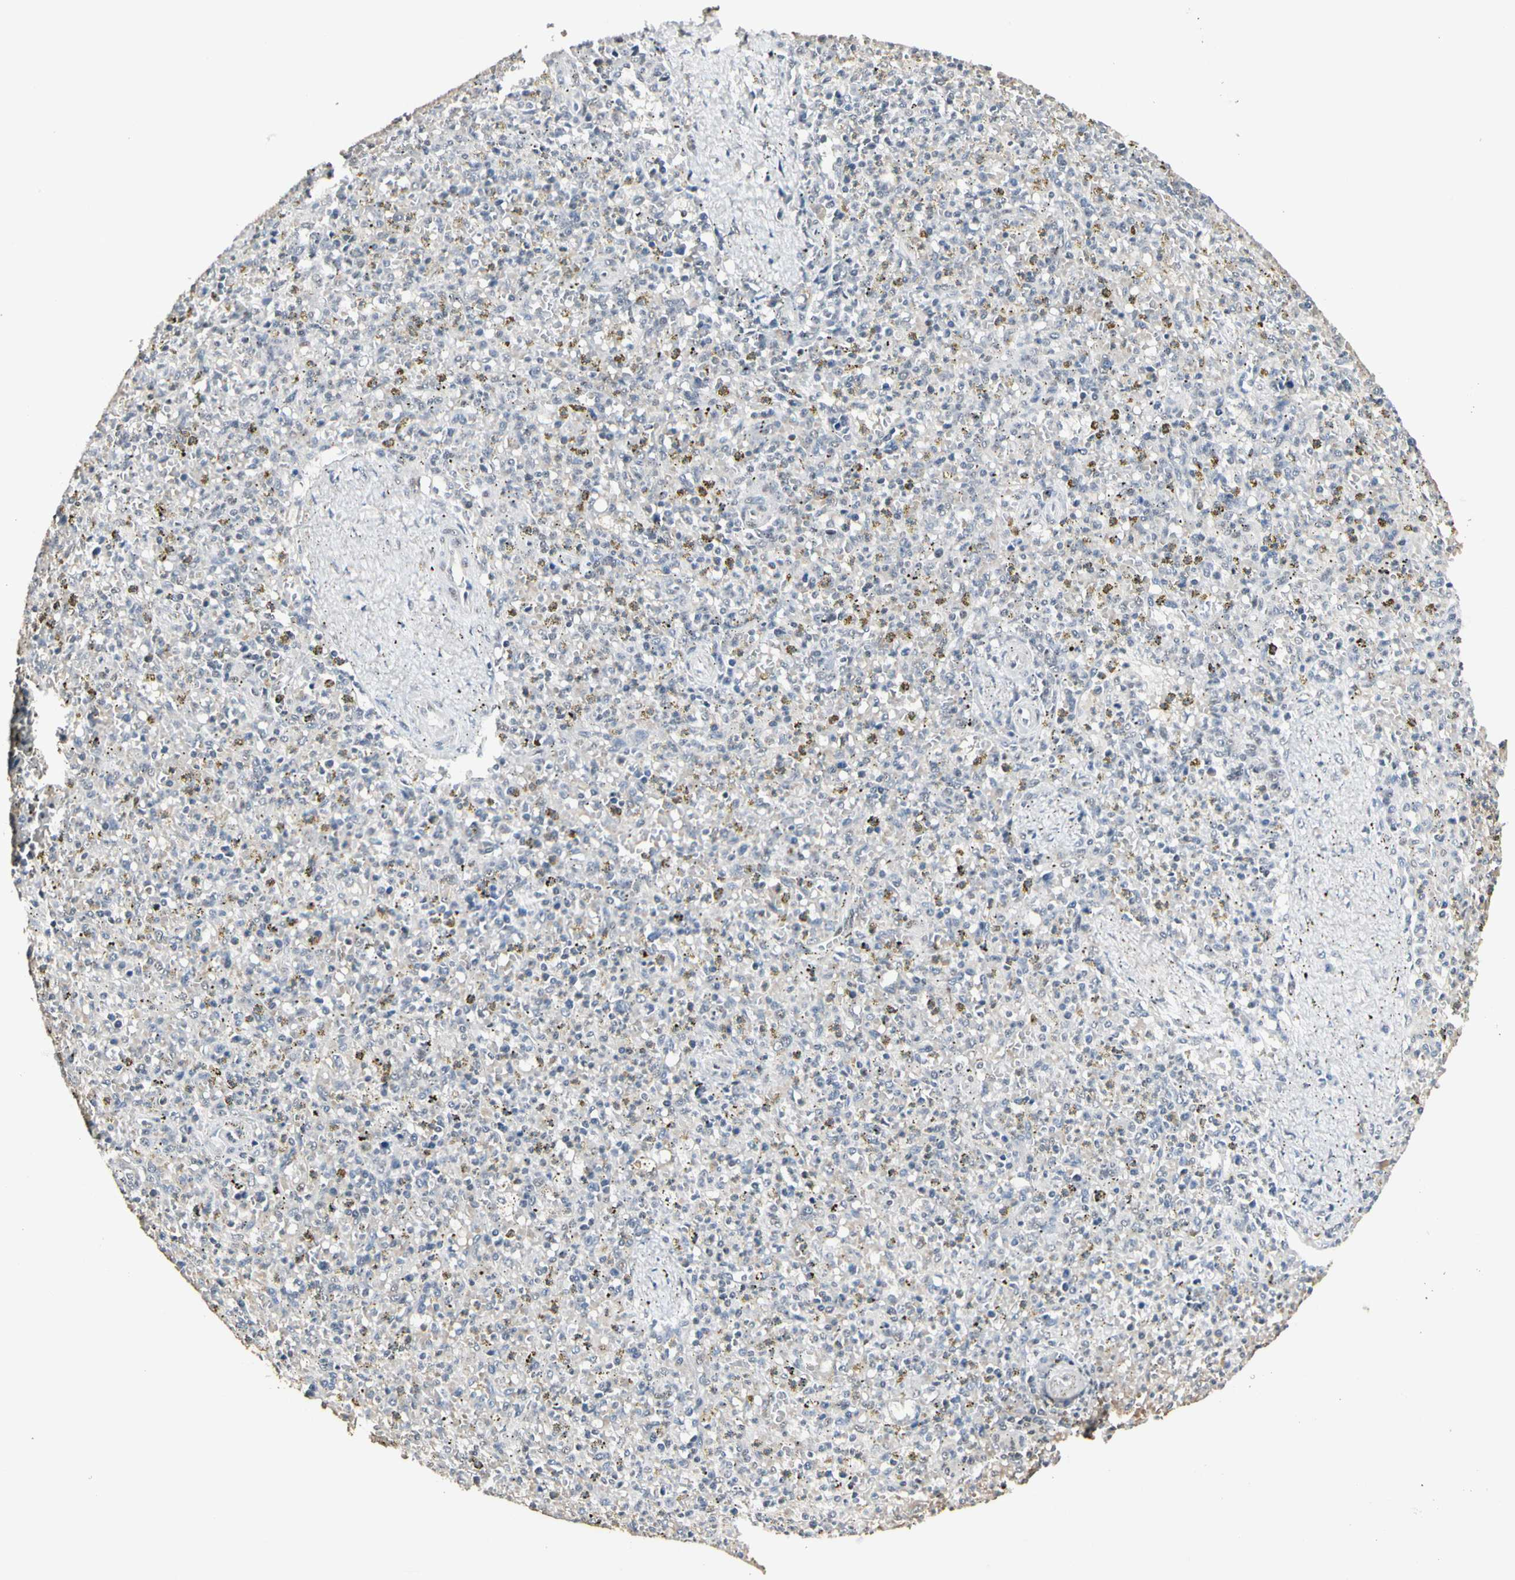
{"staining": {"intensity": "negative", "quantity": "none", "location": "none"}, "tissue": "spleen", "cell_type": "Cells in red pulp", "image_type": "normal", "snomed": [{"axis": "morphology", "description": "Normal tissue, NOS"}, {"axis": "topography", "description": "Spleen"}], "caption": "The histopathology image demonstrates no staining of cells in red pulp in normal spleen.", "gene": "GREM1", "patient": {"sex": "male", "age": 72}}